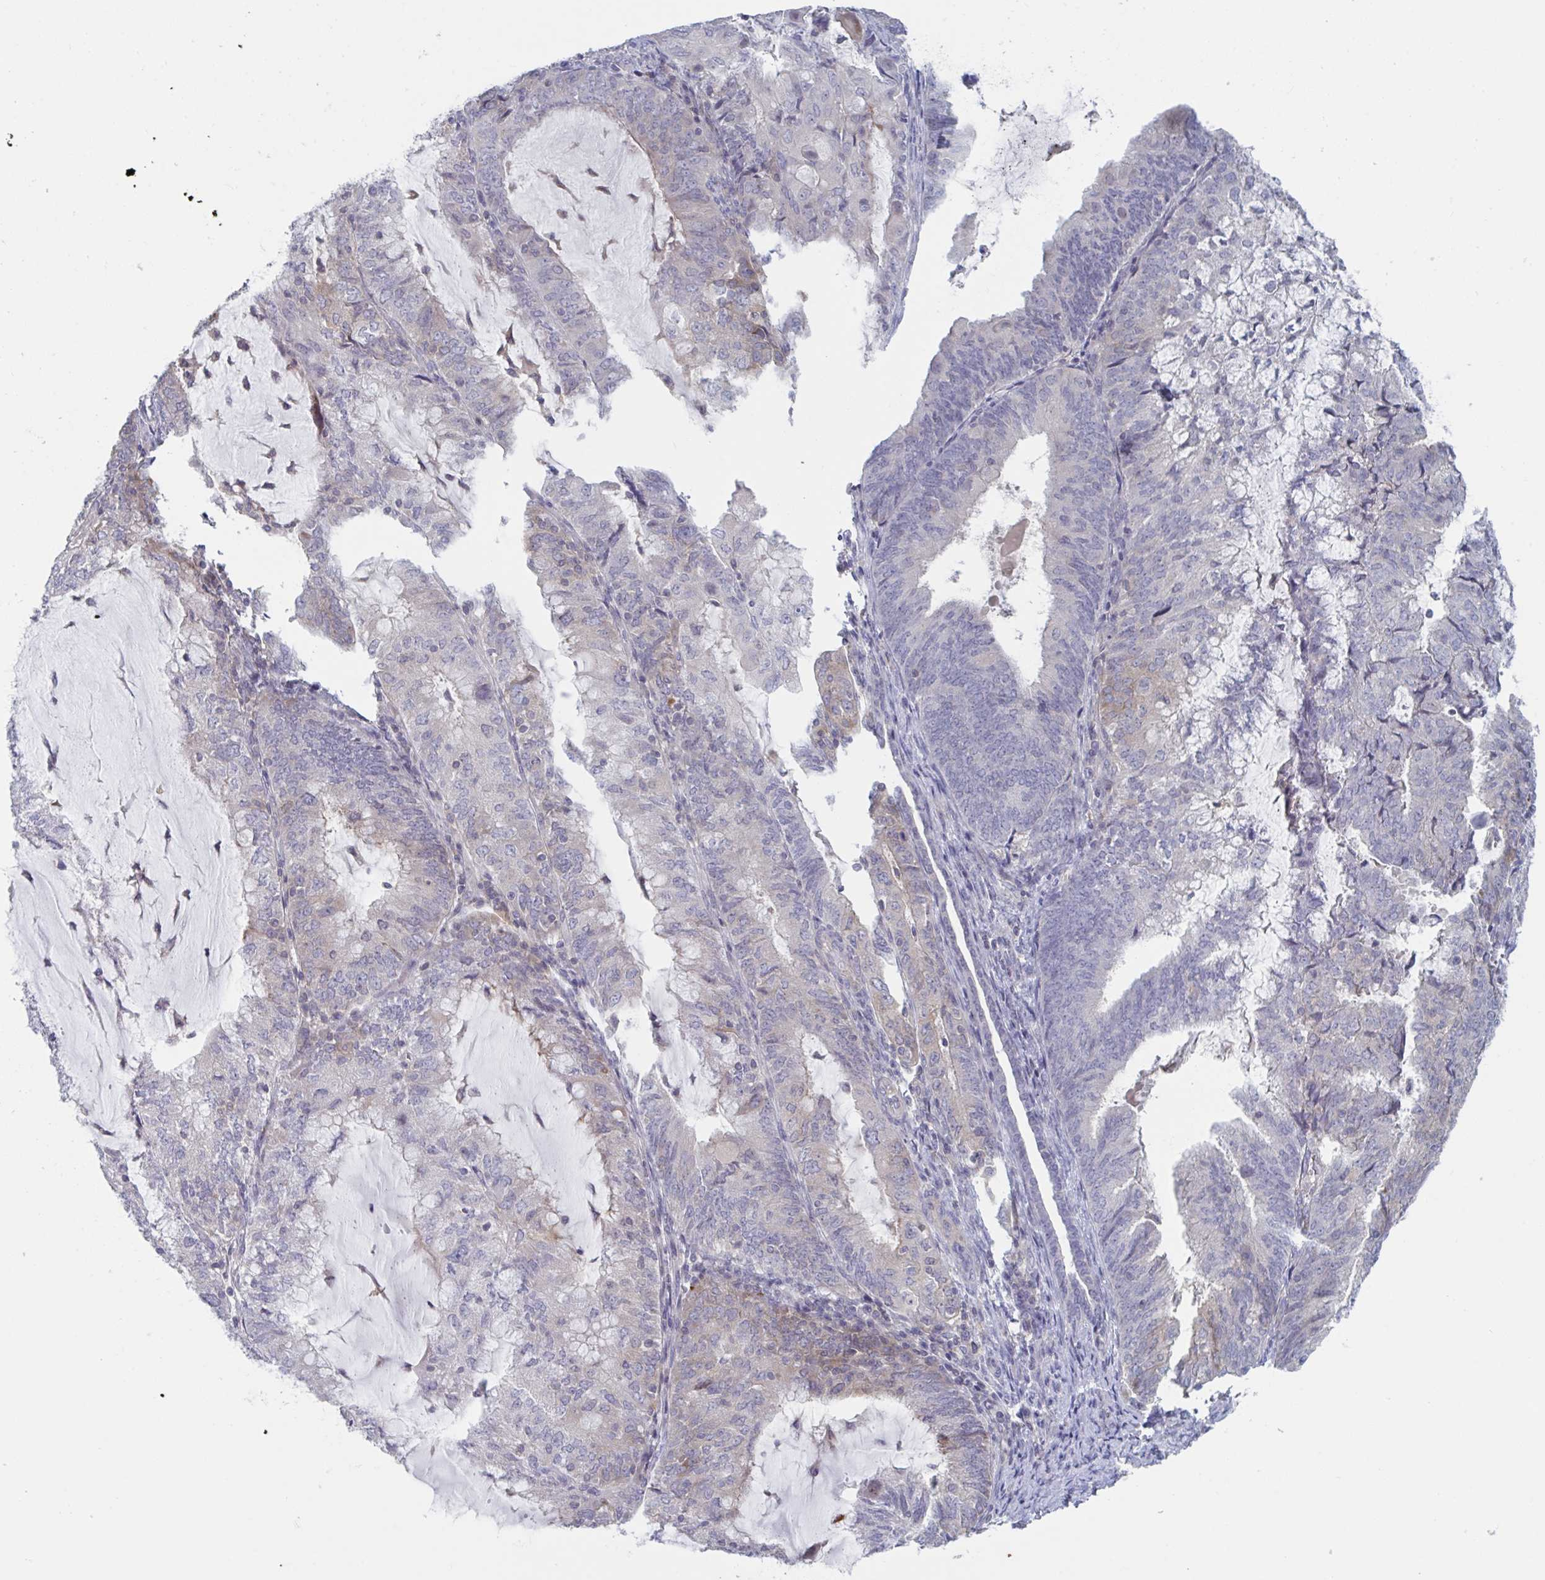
{"staining": {"intensity": "negative", "quantity": "none", "location": "none"}, "tissue": "endometrial cancer", "cell_type": "Tumor cells", "image_type": "cancer", "snomed": [{"axis": "morphology", "description": "Adenocarcinoma, NOS"}, {"axis": "topography", "description": "Endometrium"}], "caption": "There is no significant positivity in tumor cells of endometrial cancer. (Brightfield microscopy of DAB (3,3'-diaminobenzidine) immunohistochemistry at high magnification).", "gene": "STK26", "patient": {"sex": "female", "age": 81}}